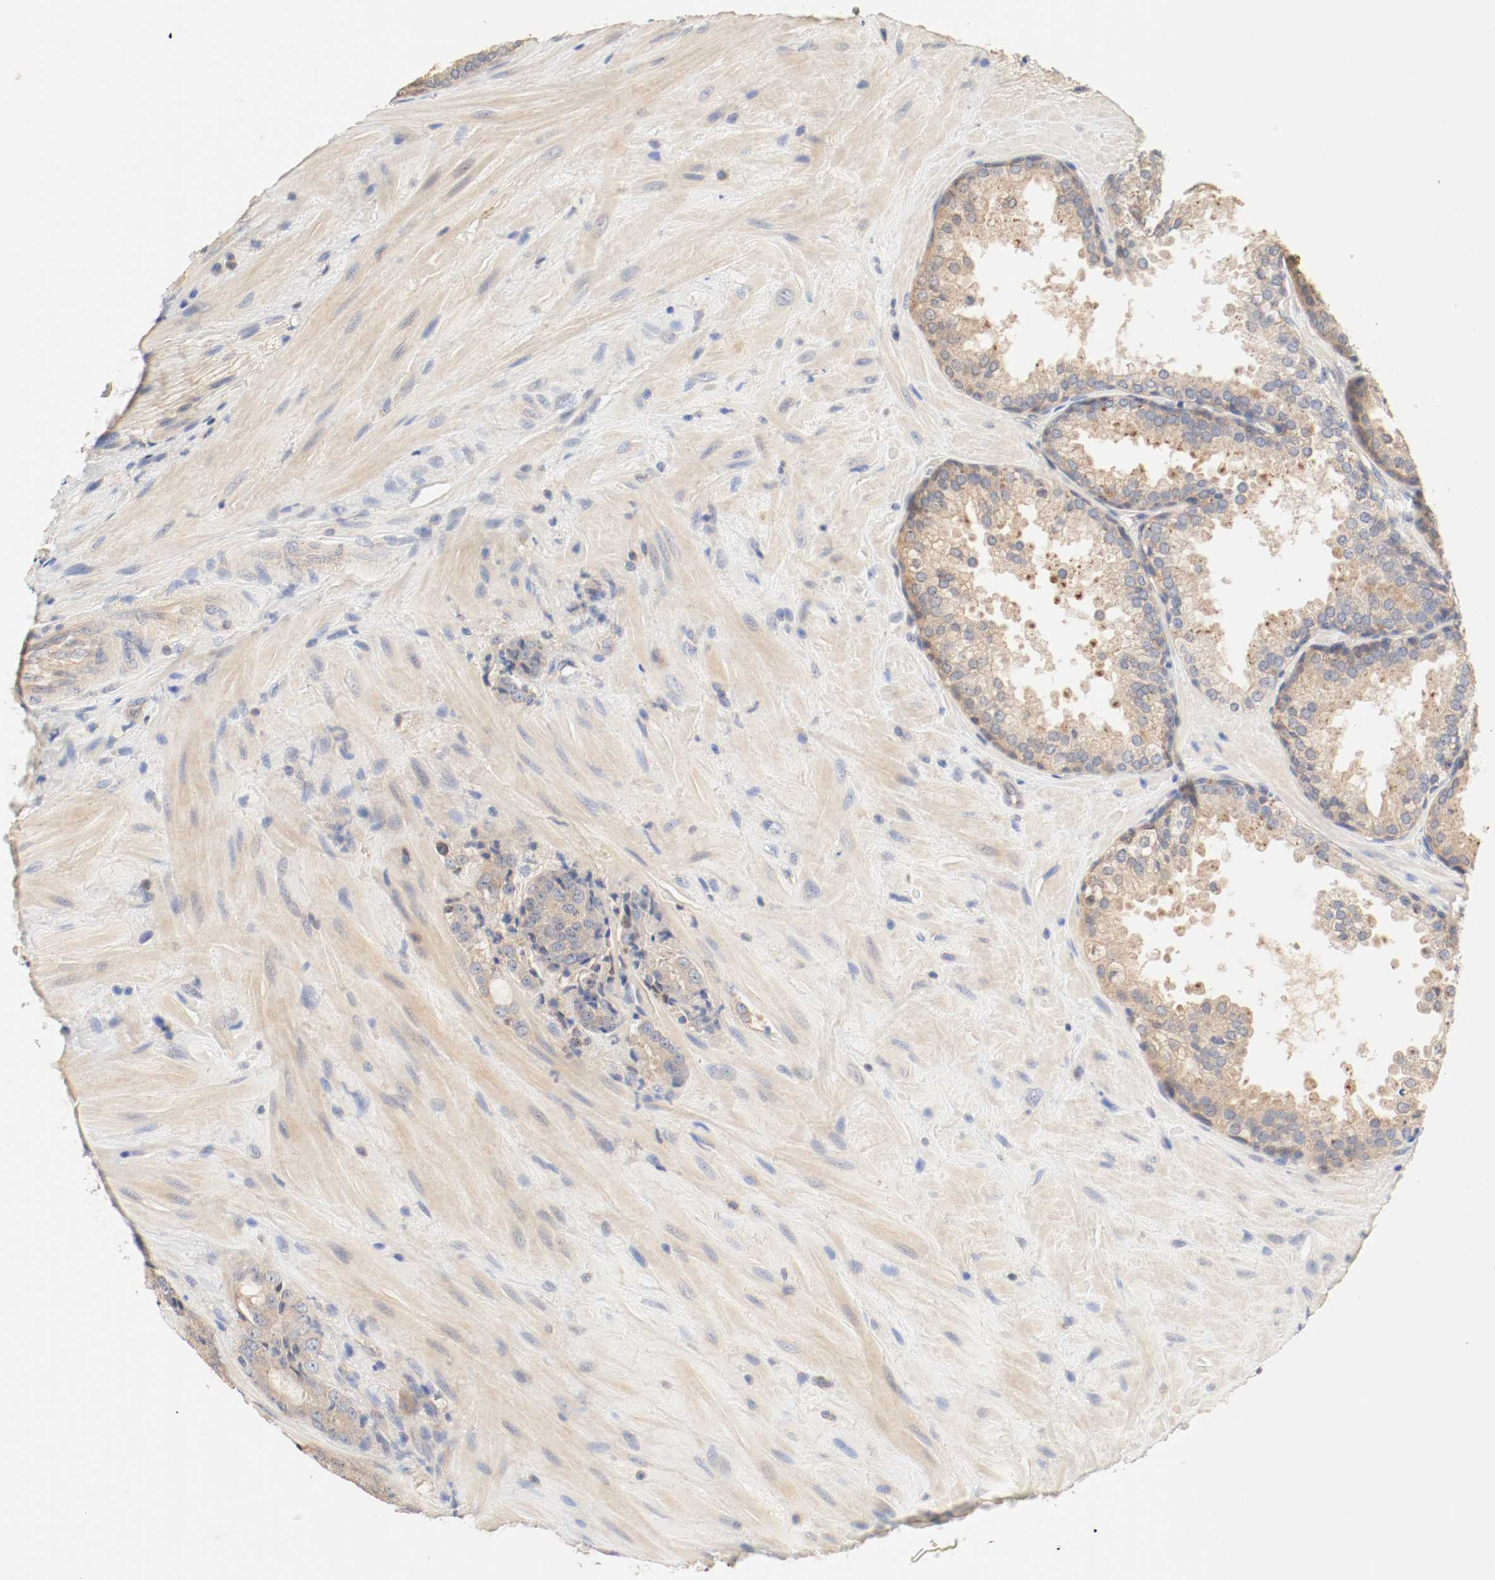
{"staining": {"intensity": "moderate", "quantity": ">75%", "location": "cytoplasmic/membranous,nuclear"}, "tissue": "prostate cancer", "cell_type": "Tumor cells", "image_type": "cancer", "snomed": [{"axis": "morphology", "description": "Adenocarcinoma, High grade"}, {"axis": "topography", "description": "Prostate"}], "caption": "Immunohistochemistry (IHC) staining of prostate cancer (high-grade adenocarcinoma), which exhibits medium levels of moderate cytoplasmic/membranous and nuclear staining in about >75% of tumor cells indicating moderate cytoplasmic/membranous and nuclear protein positivity. The staining was performed using DAB (3,3'-diaminobenzidine) (brown) for protein detection and nuclei were counterstained in hematoxylin (blue).", "gene": "GIT1", "patient": {"sex": "male", "age": 70}}